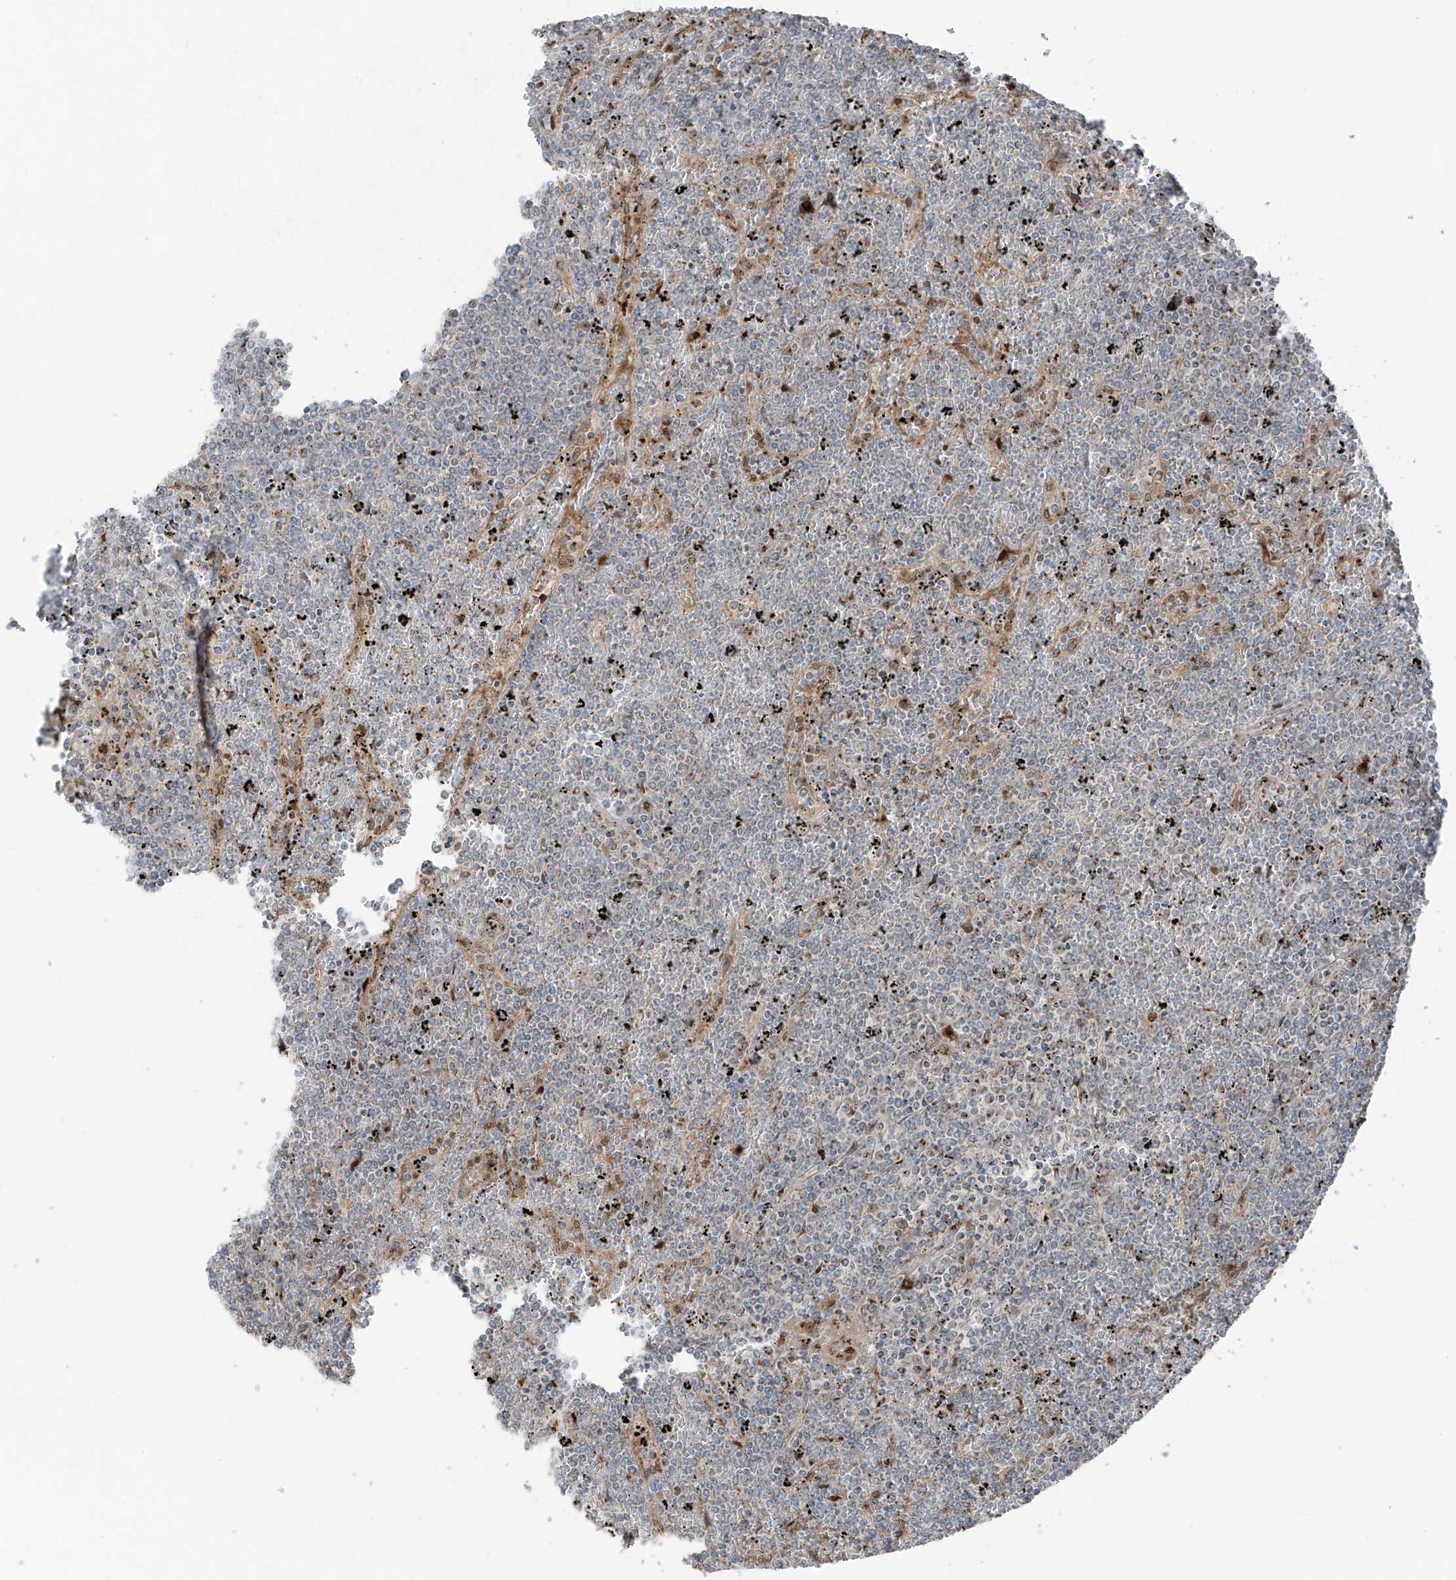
{"staining": {"intensity": "negative", "quantity": "none", "location": "none"}, "tissue": "lymphoma", "cell_type": "Tumor cells", "image_type": "cancer", "snomed": [{"axis": "morphology", "description": "Malignant lymphoma, non-Hodgkin's type, Low grade"}, {"axis": "topography", "description": "Spleen"}], "caption": "Tumor cells are negative for protein expression in human malignant lymphoma, non-Hodgkin's type (low-grade). Brightfield microscopy of immunohistochemistry (IHC) stained with DAB (brown) and hematoxylin (blue), captured at high magnification.", "gene": "ERLEC1", "patient": {"sex": "female", "age": 19}}